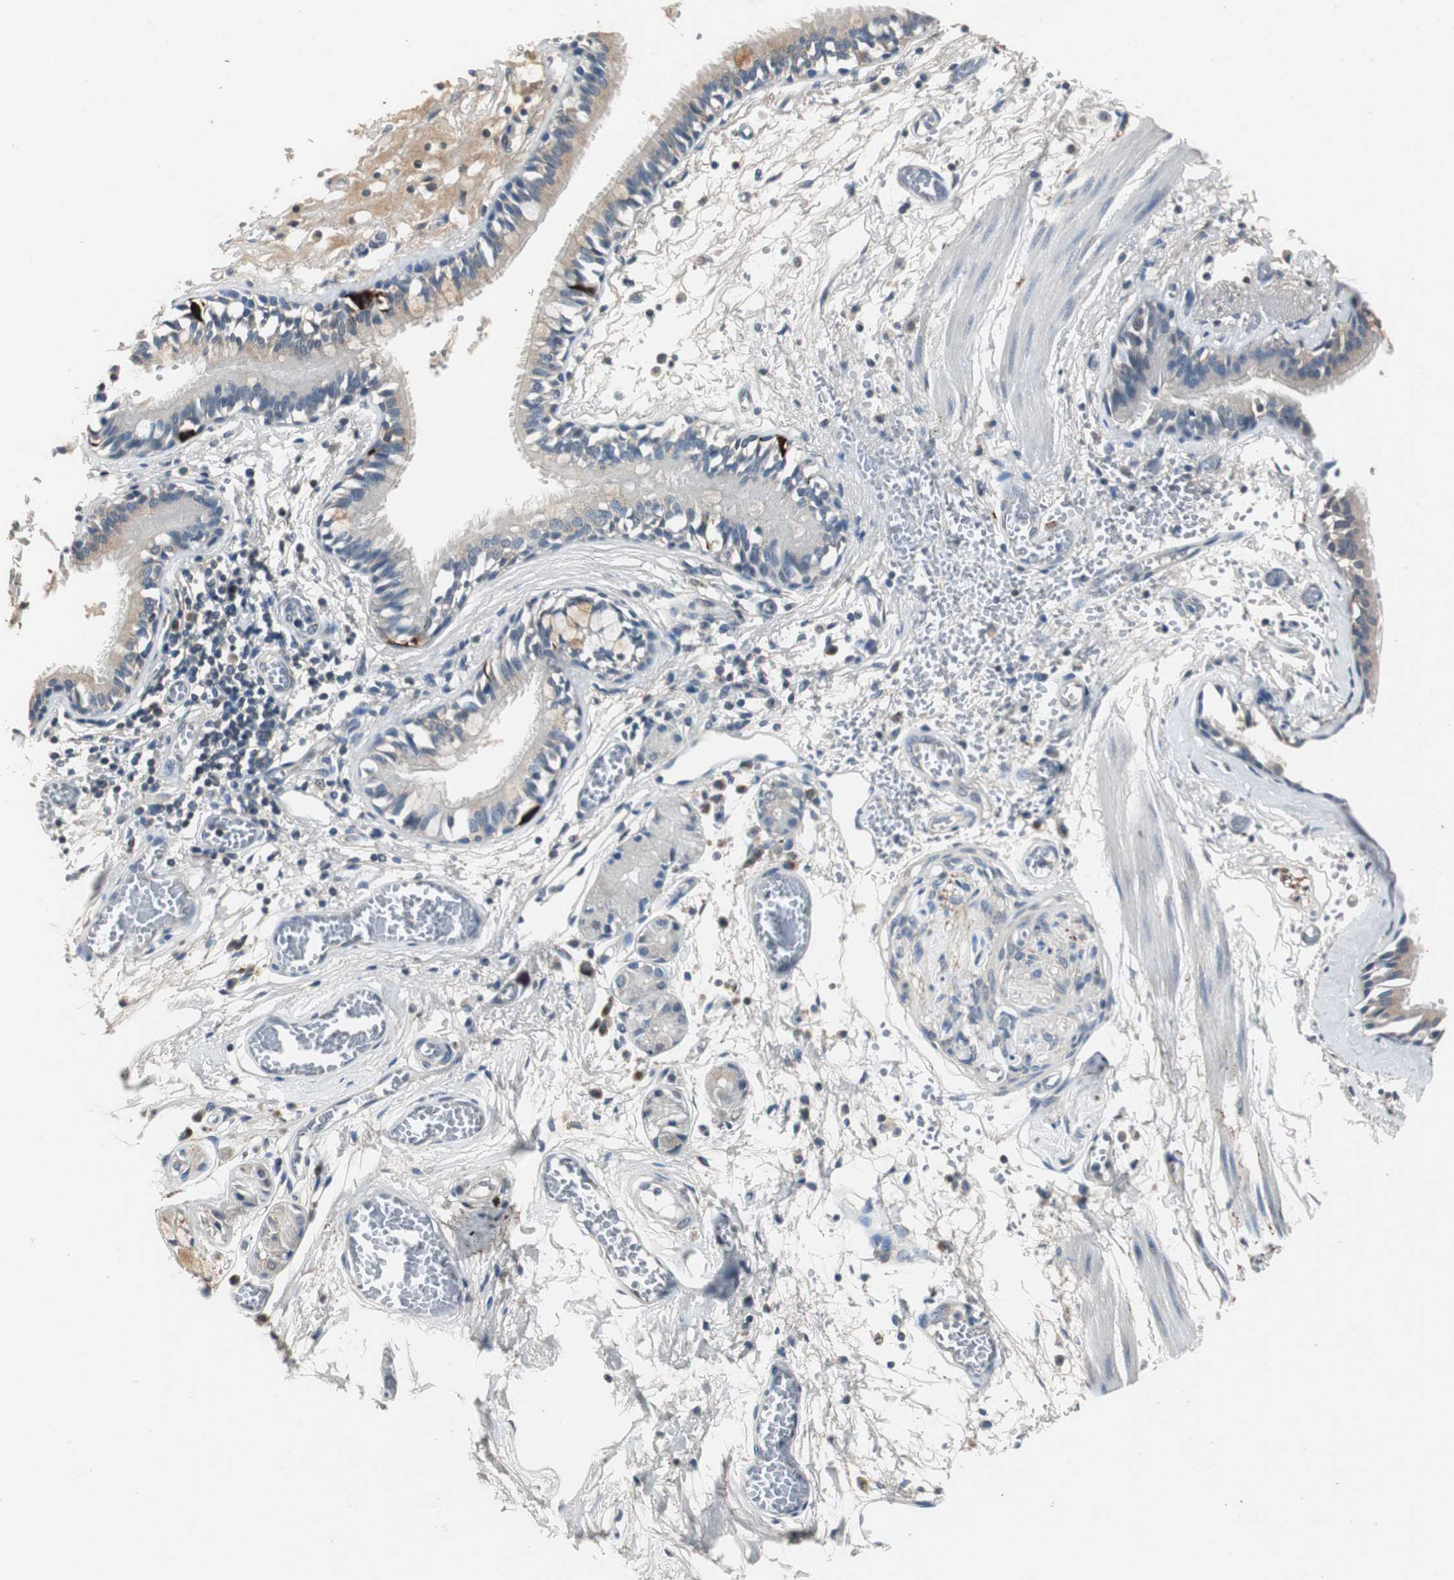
{"staining": {"intensity": "weak", "quantity": "<25%", "location": "cytoplasmic/membranous"}, "tissue": "bronchus", "cell_type": "Respiratory epithelial cells", "image_type": "normal", "snomed": [{"axis": "morphology", "description": "Normal tissue, NOS"}, {"axis": "topography", "description": "Bronchus"}, {"axis": "topography", "description": "Lung"}], "caption": "There is no significant positivity in respiratory epithelial cells of bronchus. Brightfield microscopy of IHC stained with DAB (3,3'-diaminobenzidine) (brown) and hematoxylin (blue), captured at high magnification.", "gene": "PTPRN2", "patient": {"sex": "female", "age": 56}}